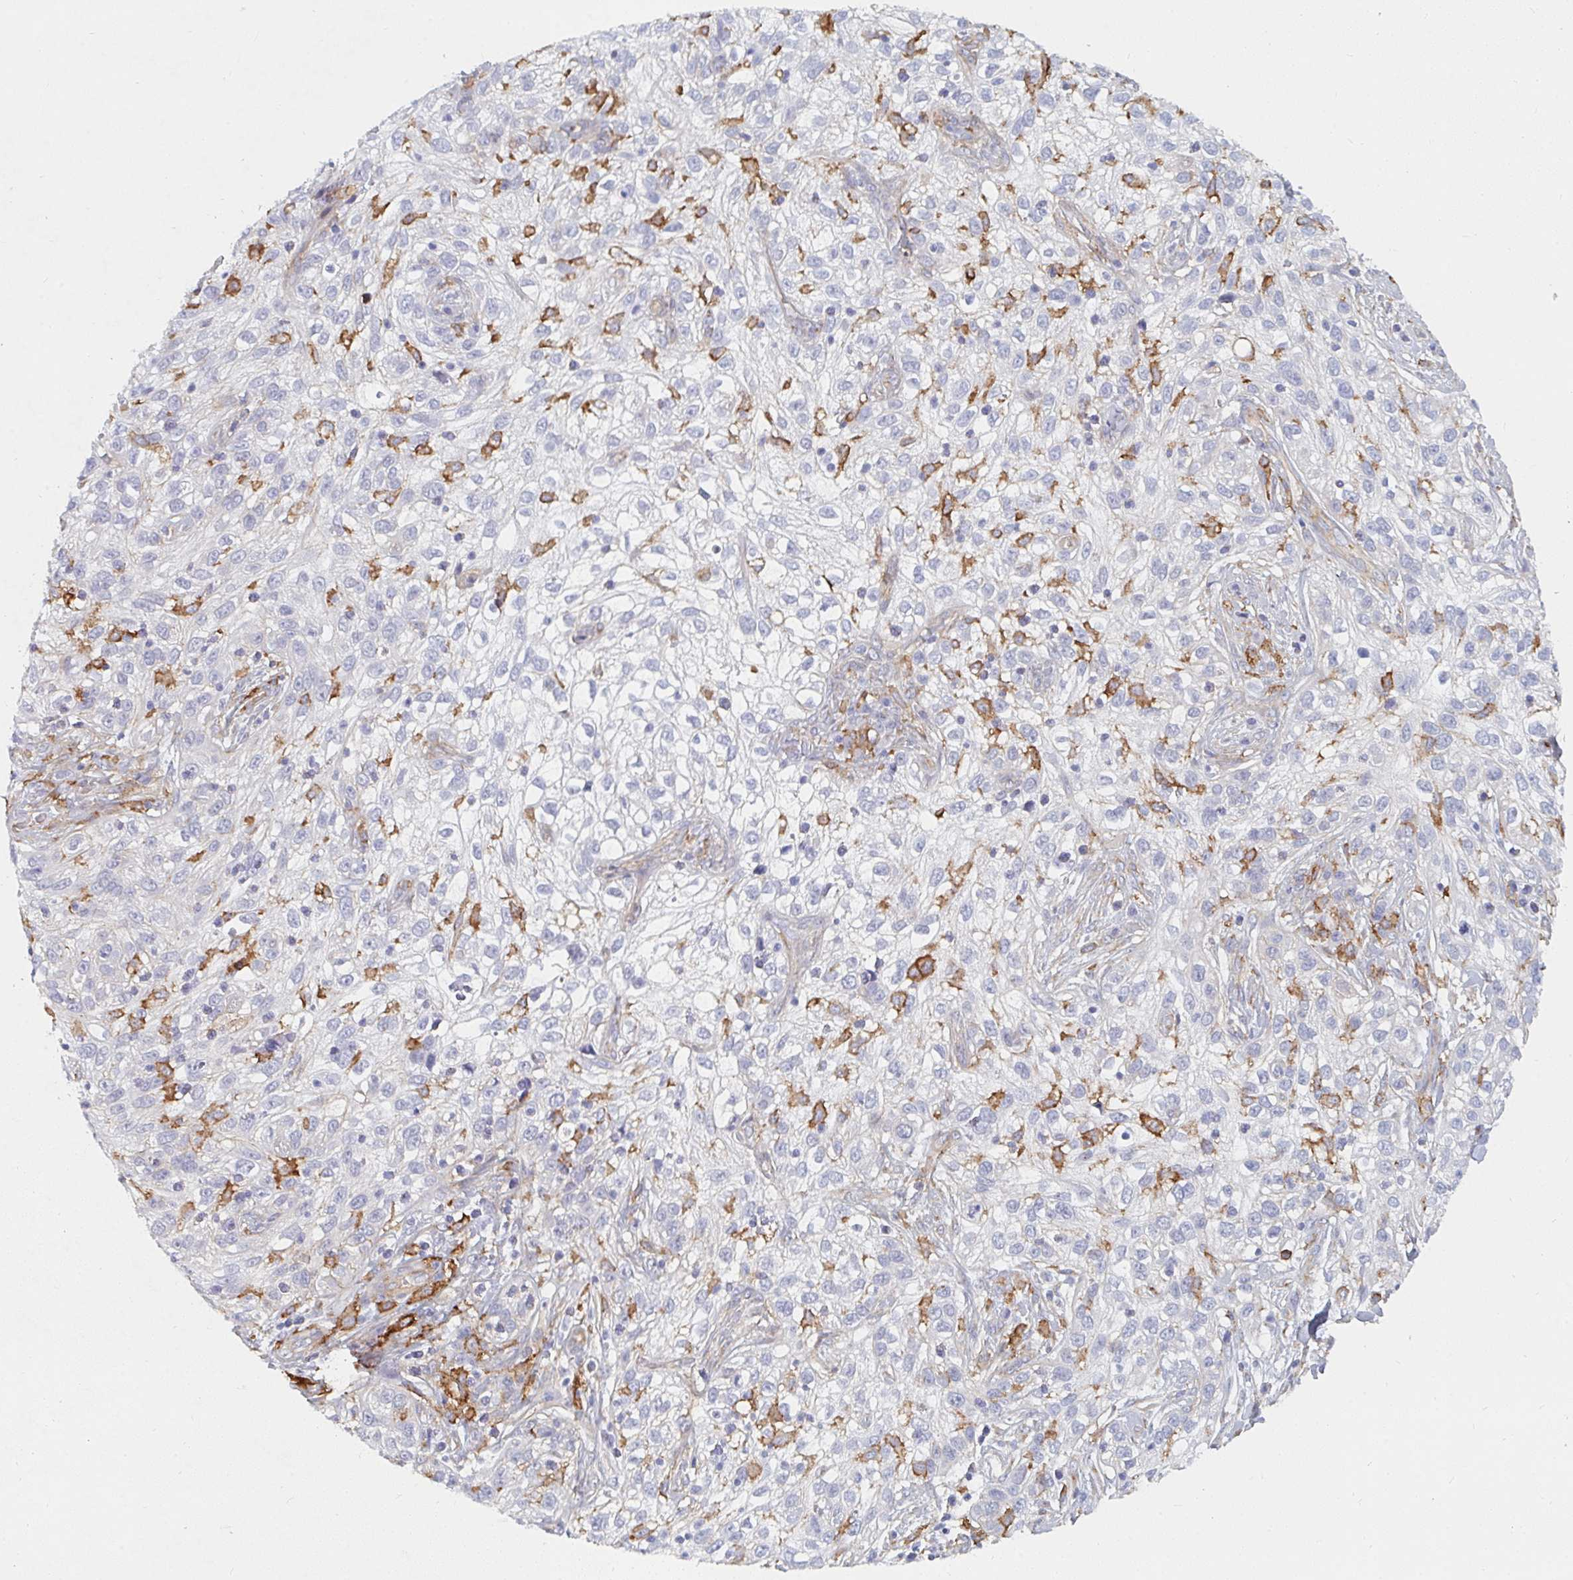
{"staining": {"intensity": "moderate", "quantity": "<25%", "location": "cytoplasmic/membranous"}, "tissue": "skin cancer", "cell_type": "Tumor cells", "image_type": "cancer", "snomed": [{"axis": "morphology", "description": "Squamous cell carcinoma, NOS"}, {"axis": "topography", "description": "Skin"}], "caption": "Skin cancer (squamous cell carcinoma) stained for a protein (brown) reveals moderate cytoplasmic/membranous positive staining in approximately <25% of tumor cells.", "gene": "DAB2", "patient": {"sex": "male", "age": 82}}